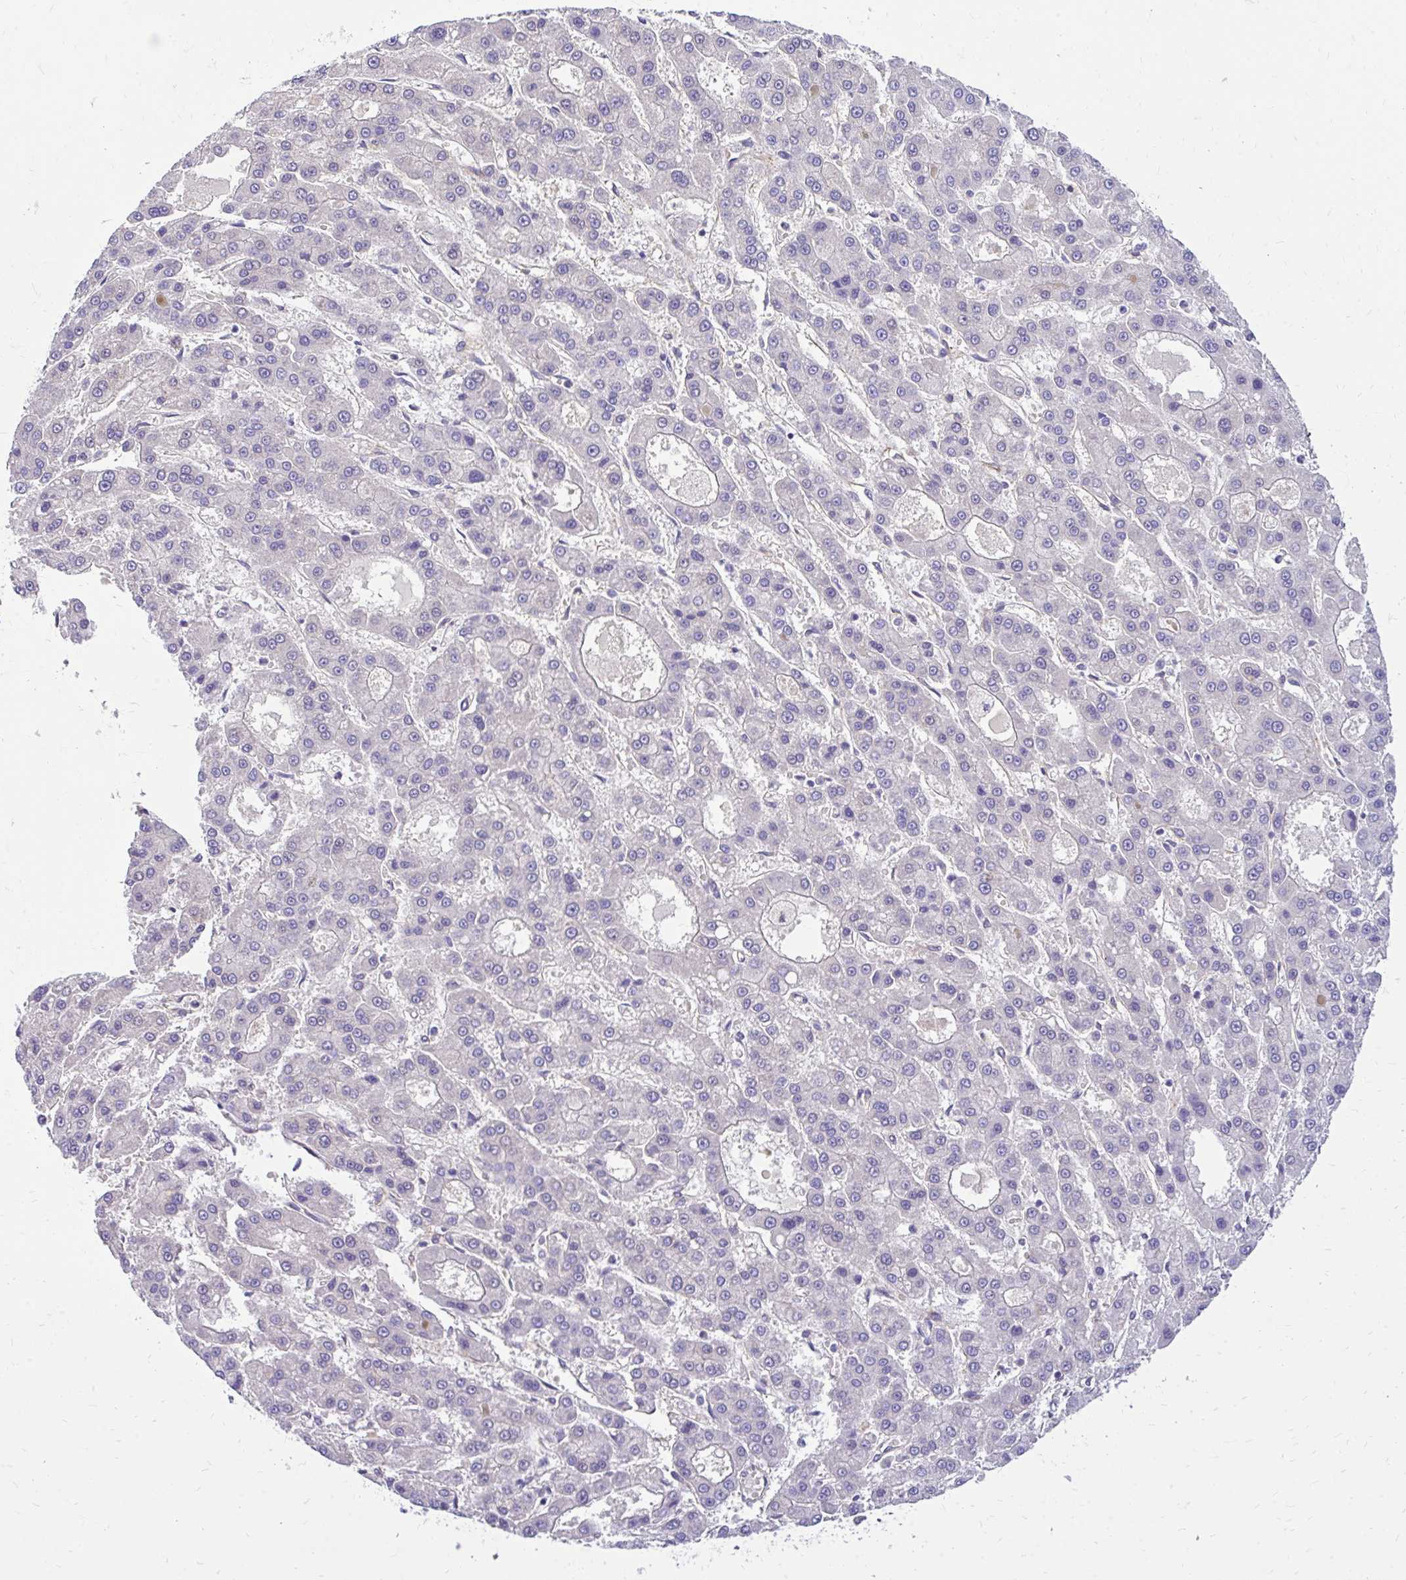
{"staining": {"intensity": "negative", "quantity": "none", "location": "none"}, "tissue": "liver cancer", "cell_type": "Tumor cells", "image_type": "cancer", "snomed": [{"axis": "morphology", "description": "Carcinoma, Hepatocellular, NOS"}, {"axis": "topography", "description": "Liver"}], "caption": "Immunohistochemical staining of human liver cancer (hepatocellular carcinoma) displays no significant staining in tumor cells.", "gene": "ESPNL", "patient": {"sex": "male", "age": 70}}